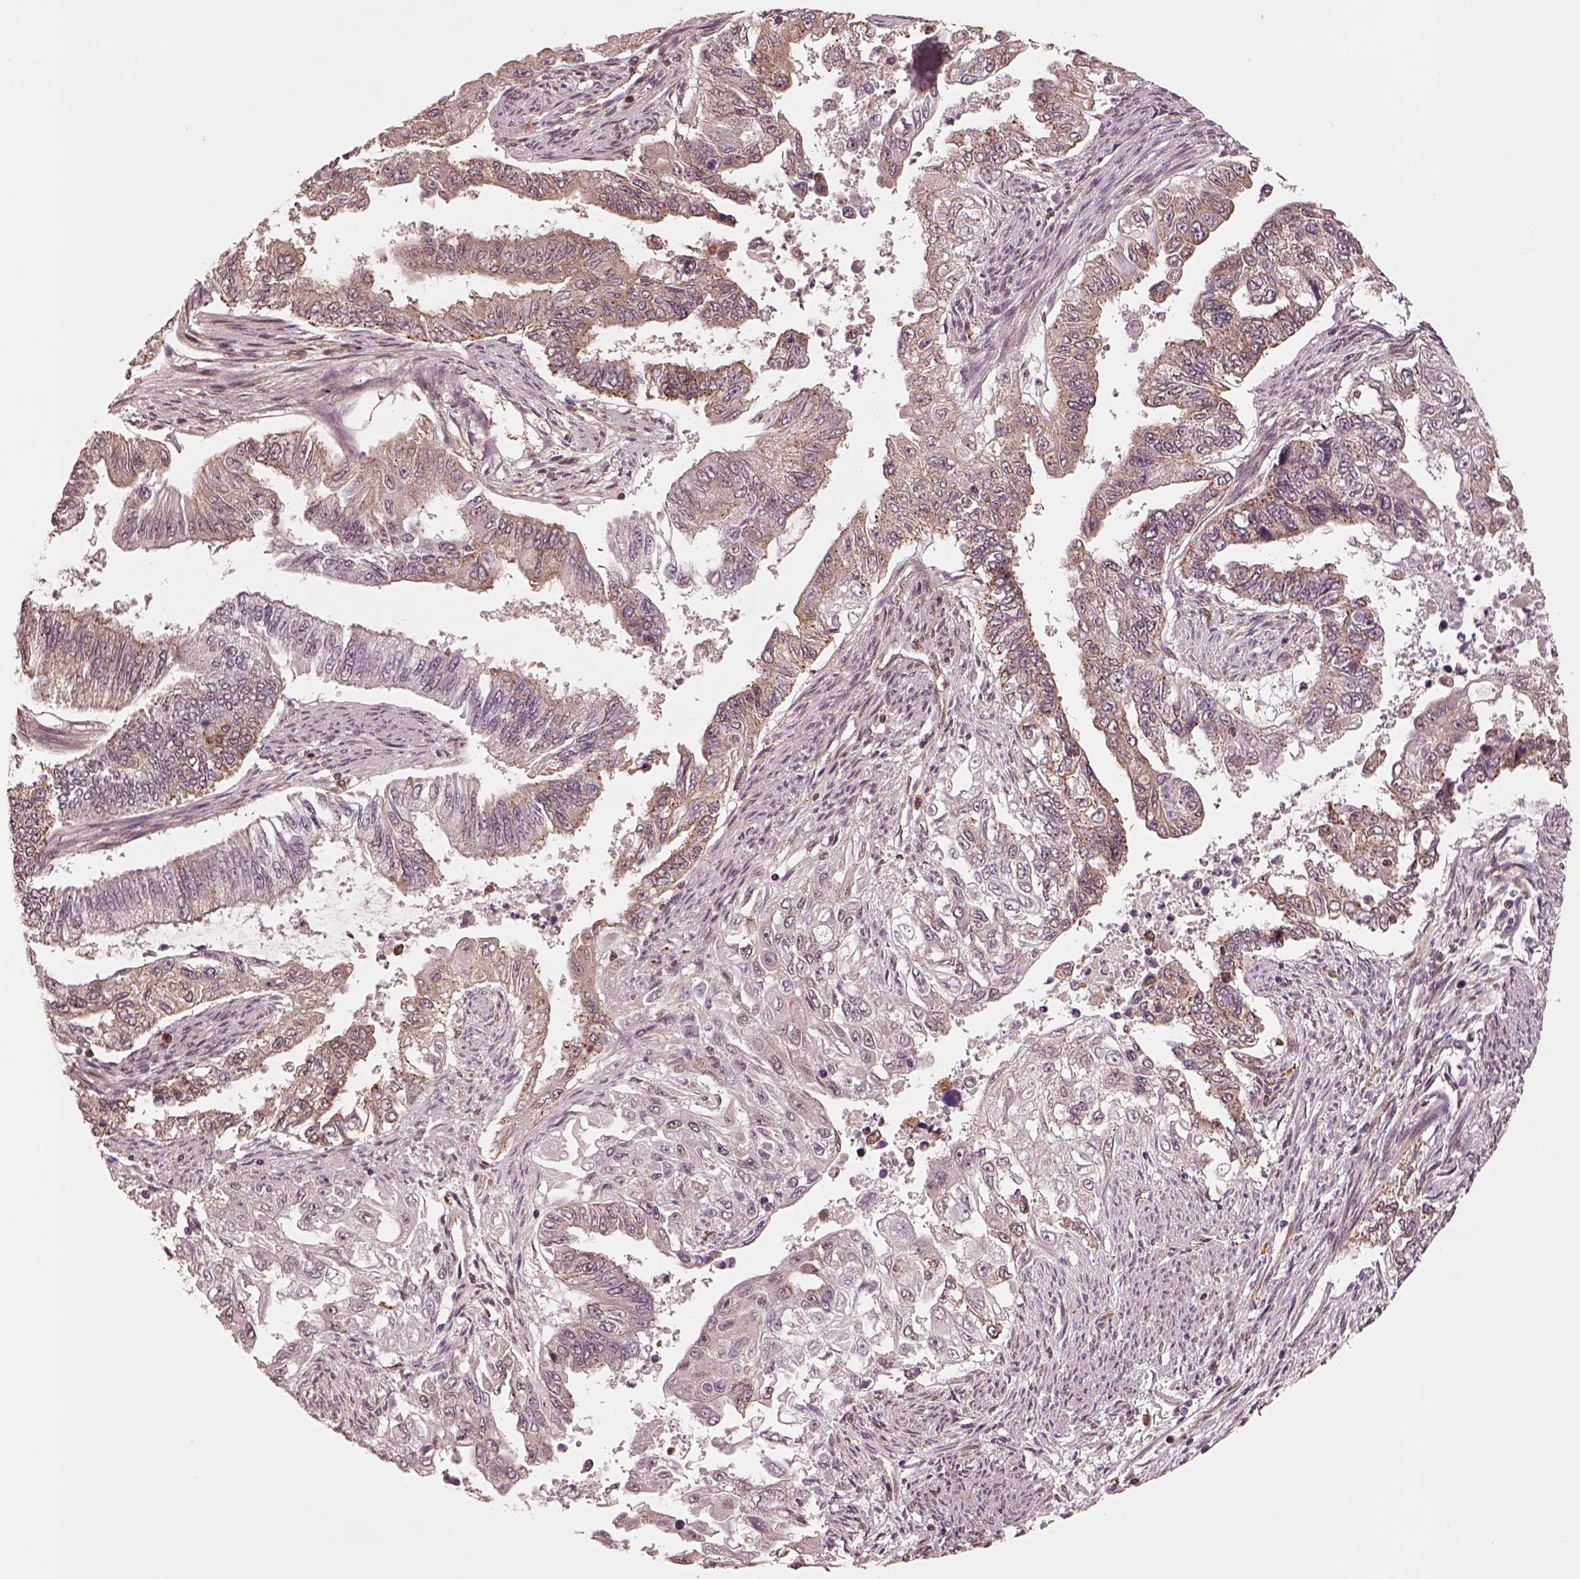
{"staining": {"intensity": "moderate", "quantity": "25%-75%", "location": "cytoplasmic/membranous"}, "tissue": "endometrial cancer", "cell_type": "Tumor cells", "image_type": "cancer", "snomed": [{"axis": "morphology", "description": "Adenocarcinoma, NOS"}, {"axis": "topography", "description": "Uterus"}], "caption": "A micrograph of adenocarcinoma (endometrial) stained for a protein demonstrates moderate cytoplasmic/membranous brown staining in tumor cells. (IHC, brightfield microscopy, high magnification).", "gene": "WASHC2A", "patient": {"sex": "female", "age": 59}}